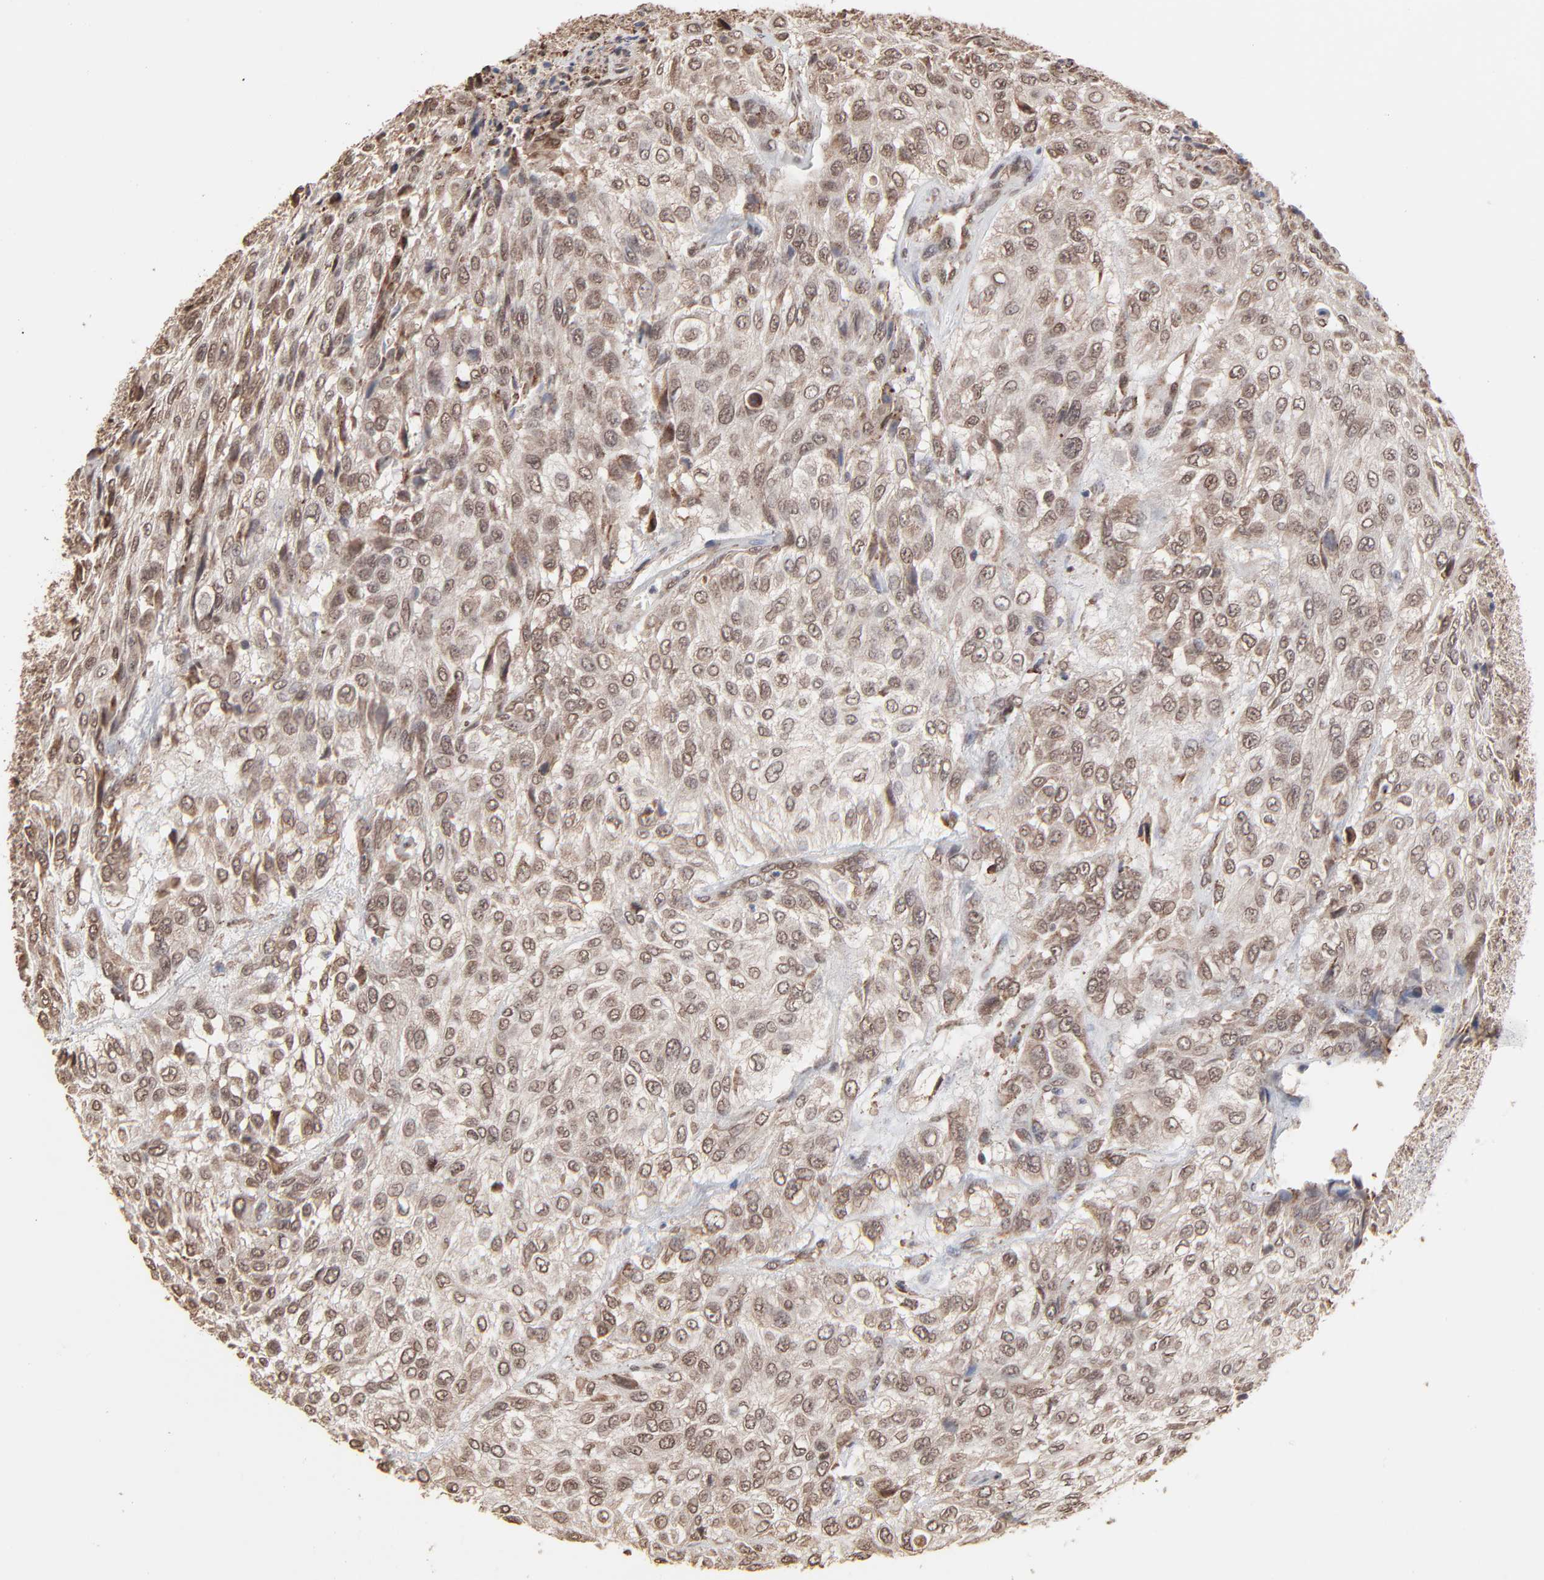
{"staining": {"intensity": "weak", "quantity": ">75%", "location": "cytoplasmic/membranous"}, "tissue": "urothelial cancer", "cell_type": "Tumor cells", "image_type": "cancer", "snomed": [{"axis": "morphology", "description": "Urothelial carcinoma, High grade"}, {"axis": "topography", "description": "Urinary bladder"}], "caption": "Weak cytoplasmic/membranous positivity is seen in about >75% of tumor cells in urothelial carcinoma (high-grade).", "gene": "CHM", "patient": {"sex": "male", "age": 57}}